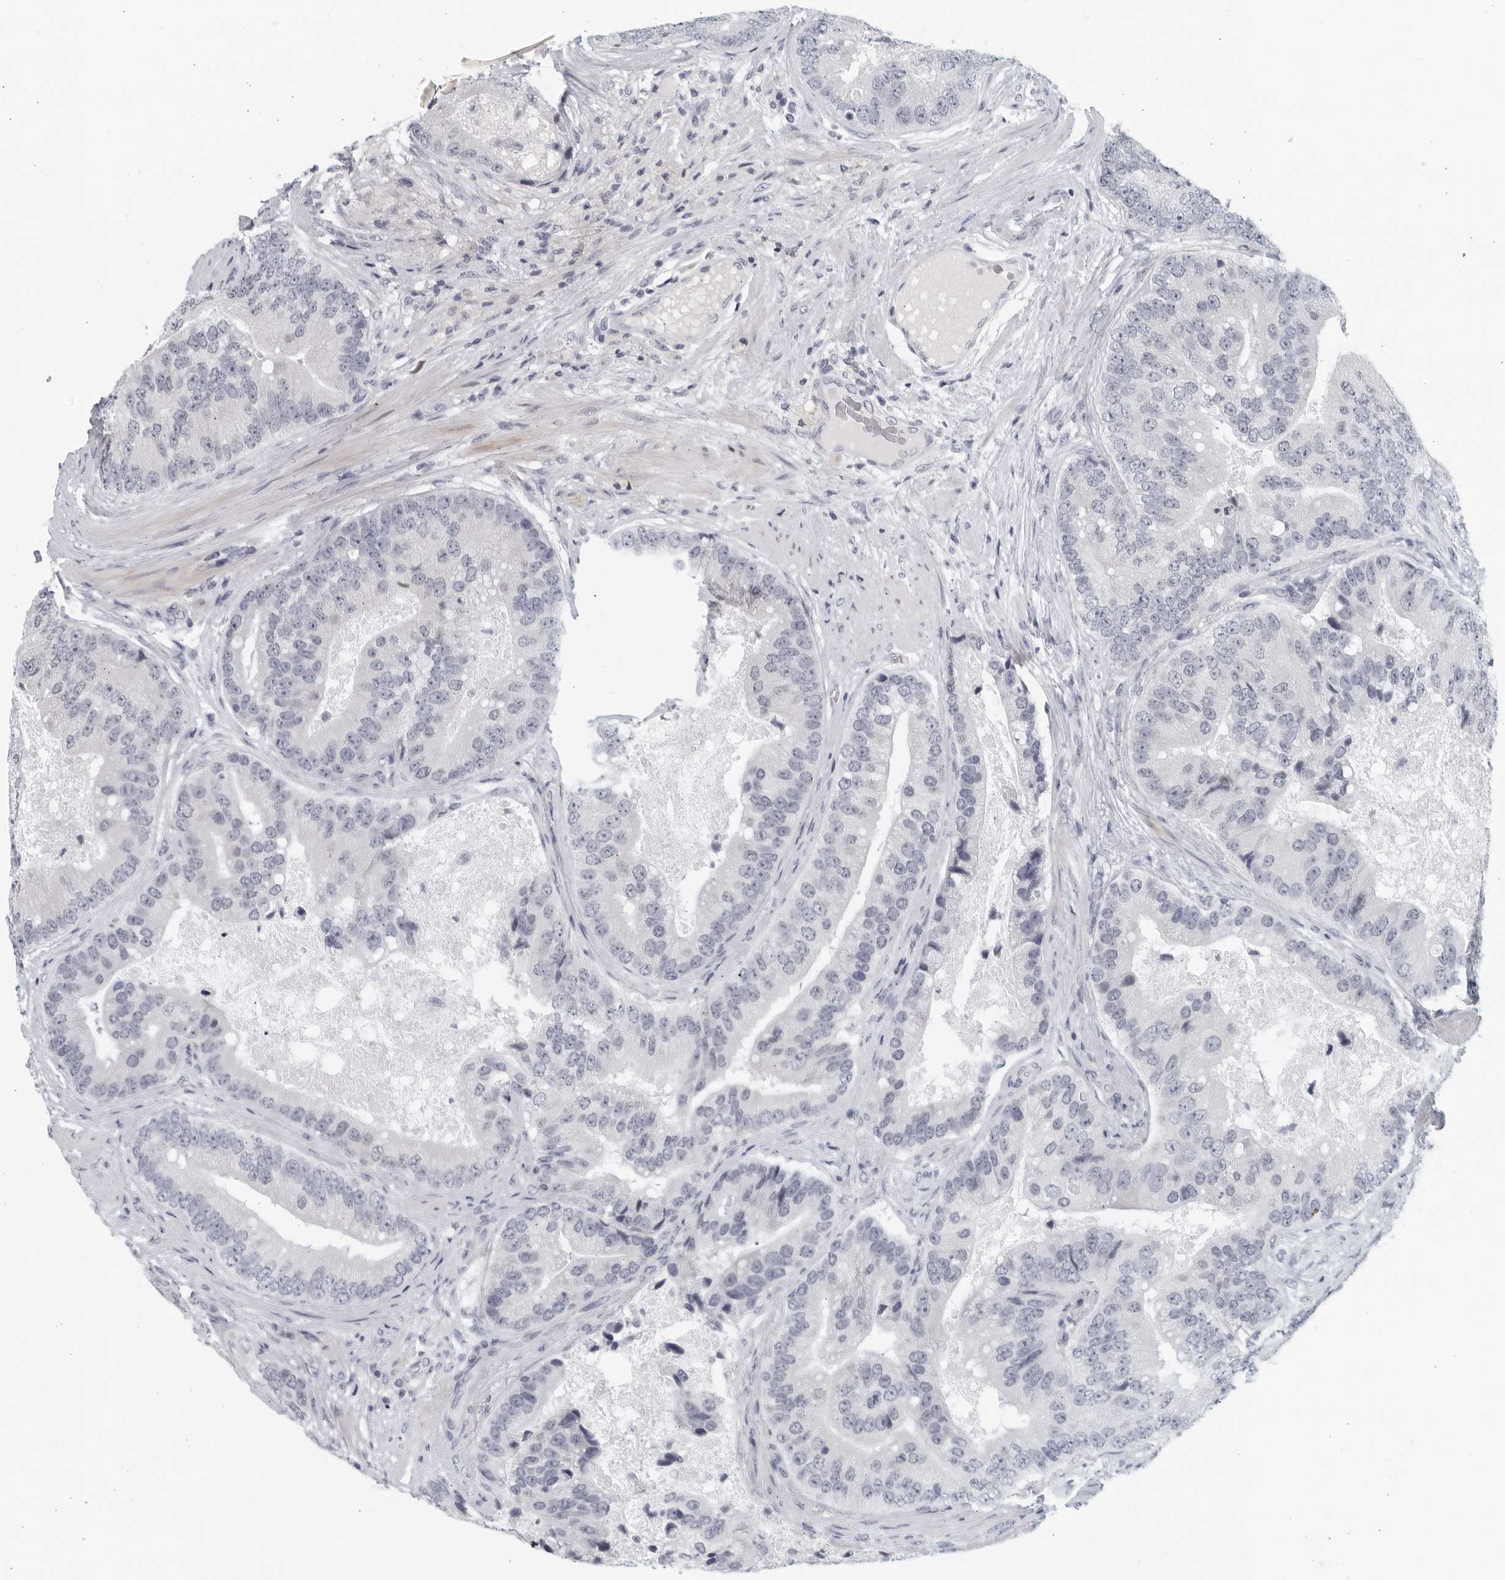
{"staining": {"intensity": "negative", "quantity": "none", "location": "none"}, "tissue": "prostate cancer", "cell_type": "Tumor cells", "image_type": "cancer", "snomed": [{"axis": "morphology", "description": "Adenocarcinoma, High grade"}, {"axis": "topography", "description": "Prostate"}], "caption": "An image of high-grade adenocarcinoma (prostate) stained for a protein displays no brown staining in tumor cells. Brightfield microscopy of immunohistochemistry stained with DAB (3,3'-diaminobenzidine) (brown) and hematoxylin (blue), captured at high magnification.", "gene": "MATN1", "patient": {"sex": "male", "age": 70}}